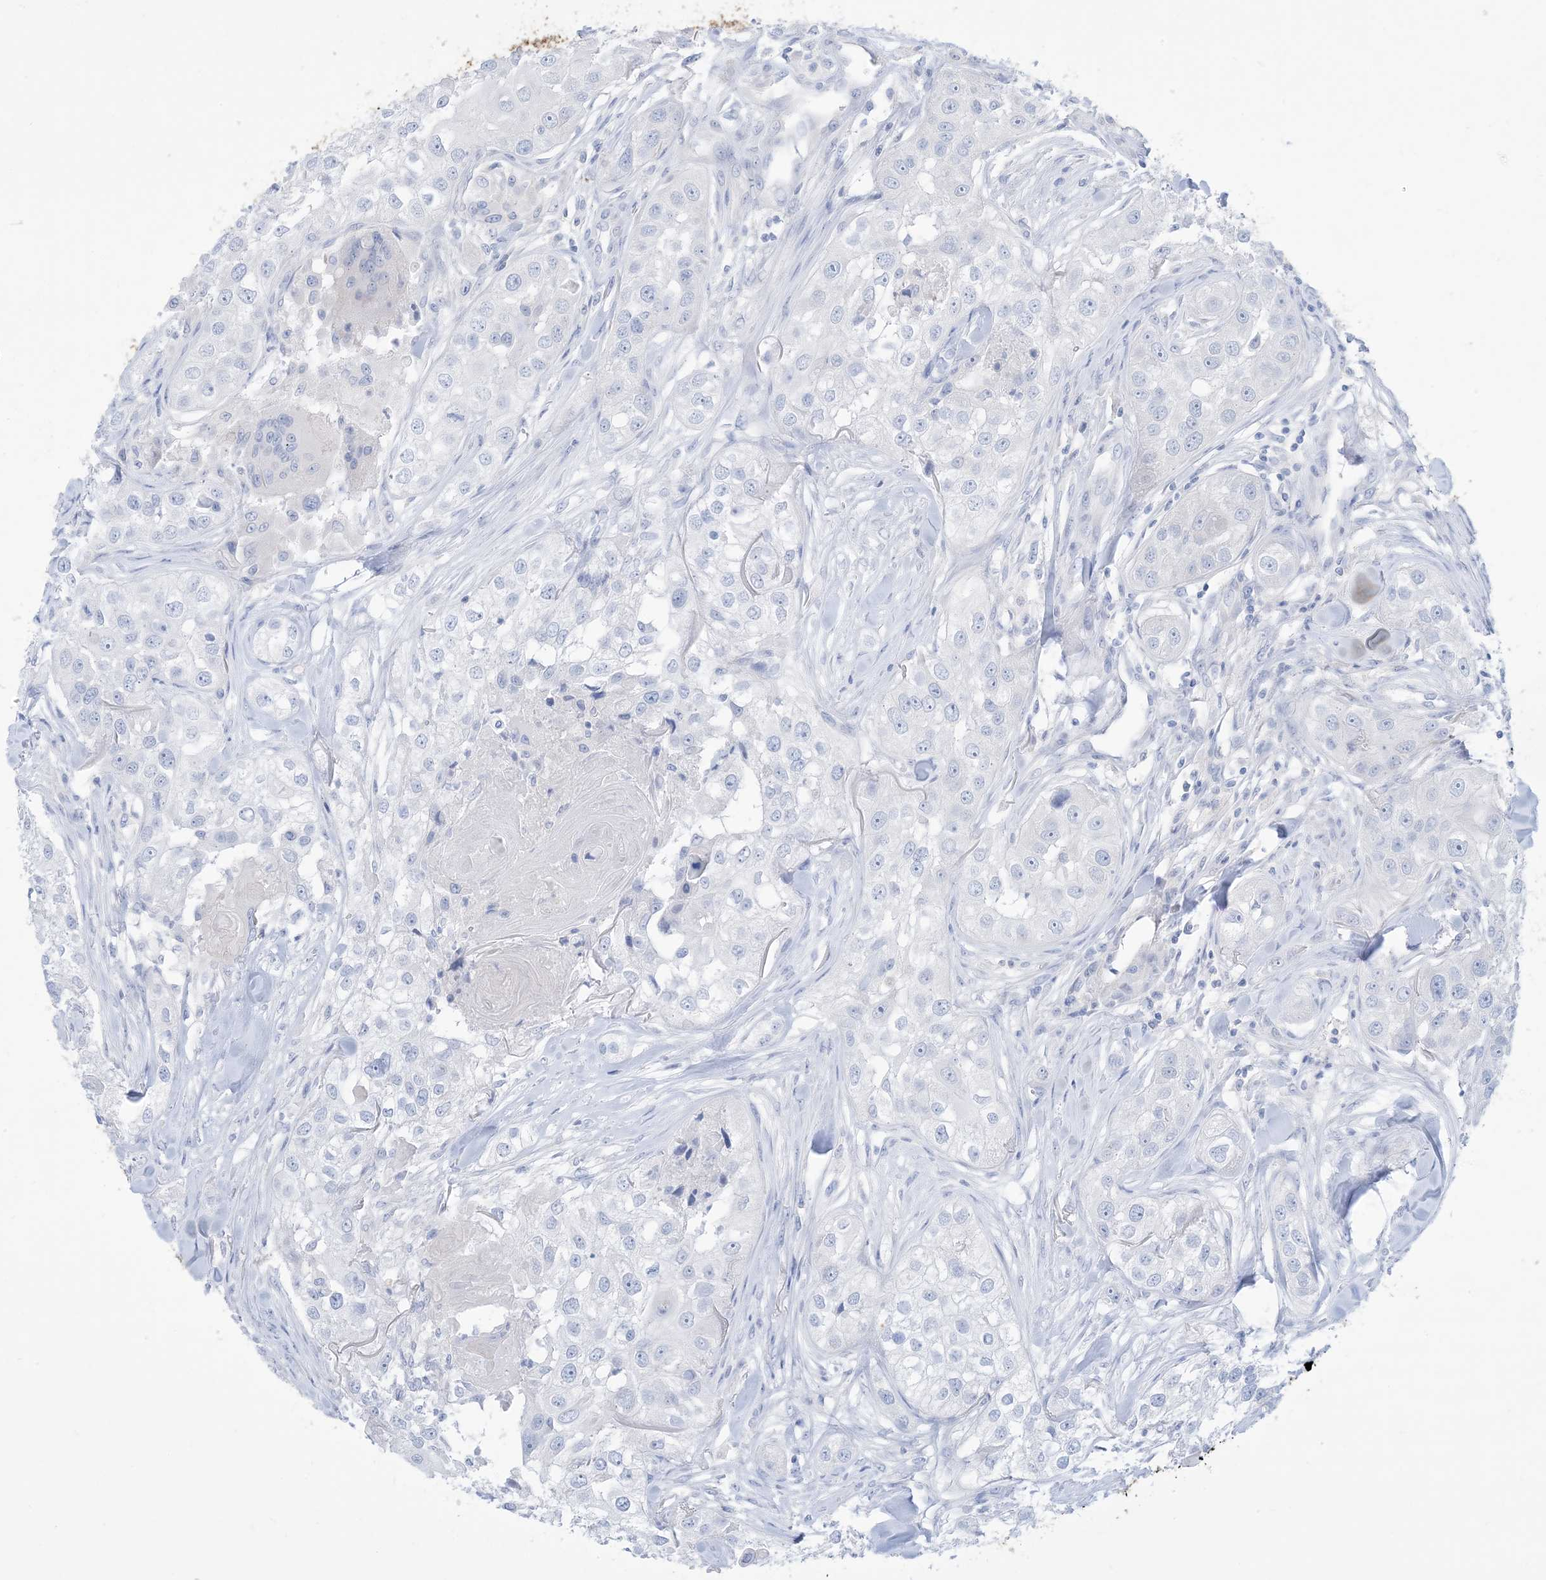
{"staining": {"intensity": "negative", "quantity": "none", "location": "none"}, "tissue": "head and neck cancer", "cell_type": "Tumor cells", "image_type": "cancer", "snomed": [{"axis": "morphology", "description": "Normal tissue, NOS"}, {"axis": "morphology", "description": "Squamous cell carcinoma, NOS"}, {"axis": "topography", "description": "Skeletal muscle"}, {"axis": "topography", "description": "Head-Neck"}], "caption": "The micrograph reveals no staining of tumor cells in head and neck squamous cell carcinoma.", "gene": "MARS2", "patient": {"sex": "male", "age": 51}}